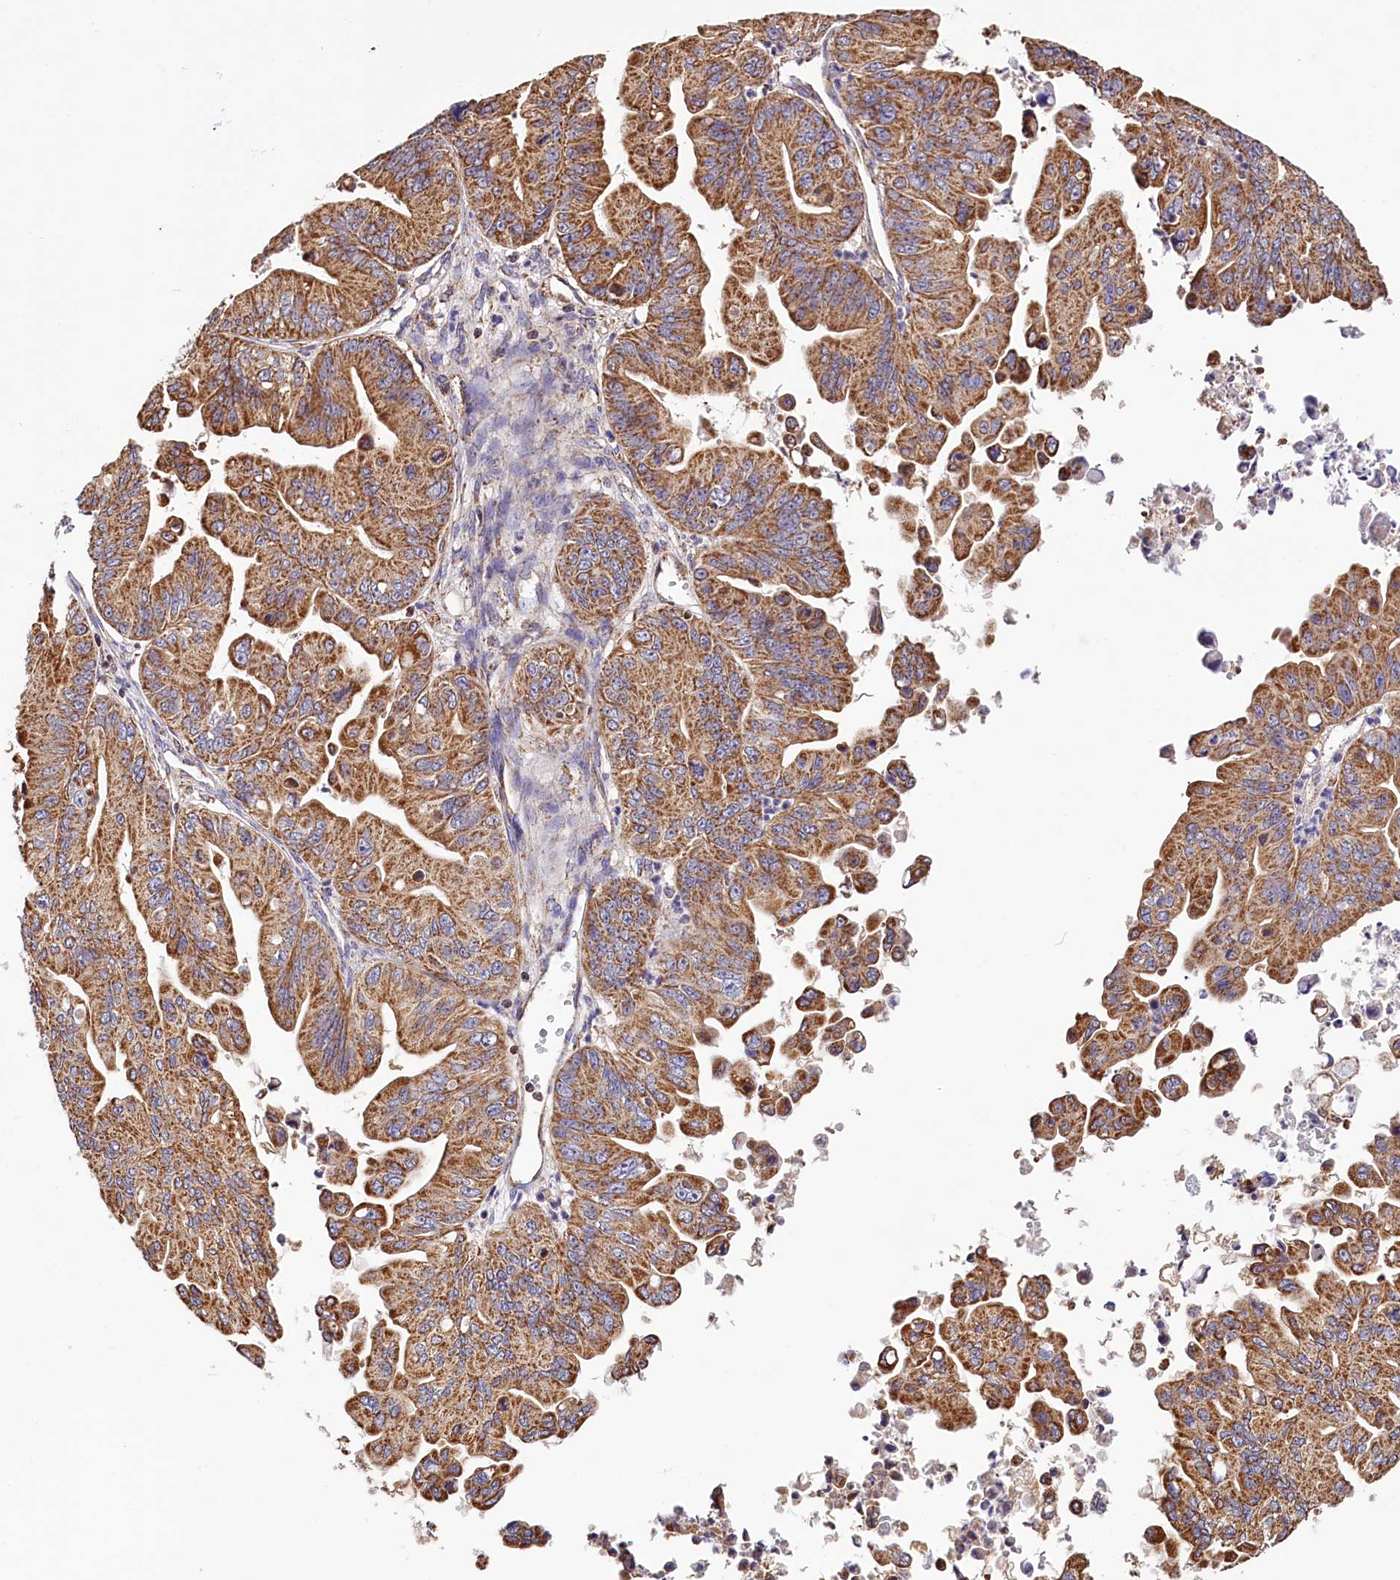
{"staining": {"intensity": "moderate", "quantity": ">75%", "location": "cytoplasmic/membranous"}, "tissue": "ovarian cancer", "cell_type": "Tumor cells", "image_type": "cancer", "snomed": [{"axis": "morphology", "description": "Cystadenocarcinoma, mucinous, NOS"}, {"axis": "topography", "description": "Ovary"}], "caption": "Immunohistochemistry (IHC) photomicrograph of human mucinous cystadenocarcinoma (ovarian) stained for a protein (brown), which displays medium levels of moderate cytoplasmic/membranous expression in approximately >75% of tumor cells.", "gene": "NUDT15", "patient": {"sex": "female", "age": 71}}